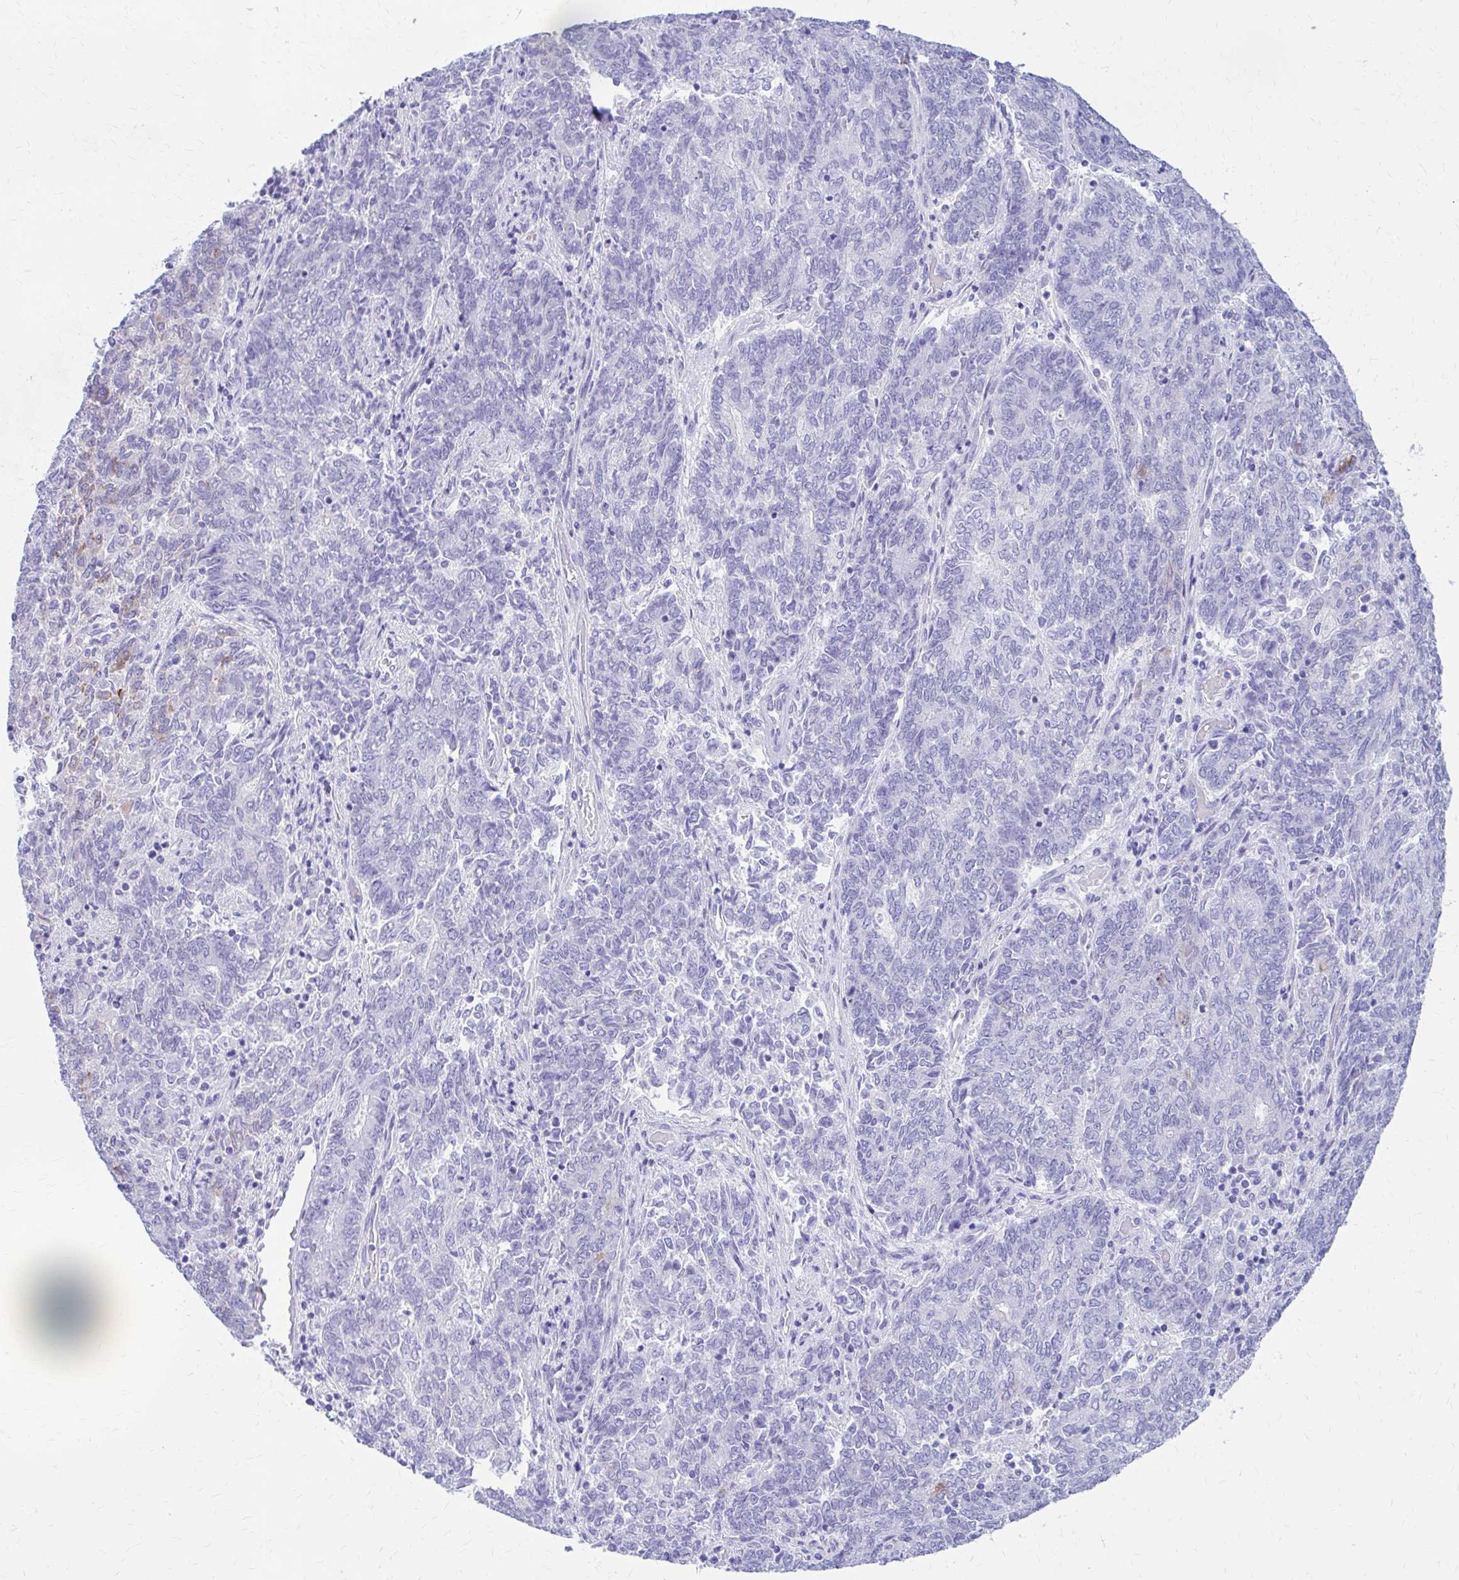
{"staining": {"intensity": "negative", "quantity": "none", "location": "none"}, "tissue": "endometrial cancer", "cell_type": "Tumor cells", "image_type": "cancer", "snomed": [{"axis": "morphology", "description": "Adenocarcinoma, NOS"}, {"axis": "topography", "description": "Endometrium"}], "caption": "Photomicrograph shows no protein positivity in tumor cells of endometrial cancer tissue.", "gene": "NSG2", "patient": {"sex": "female", "age": 80}}